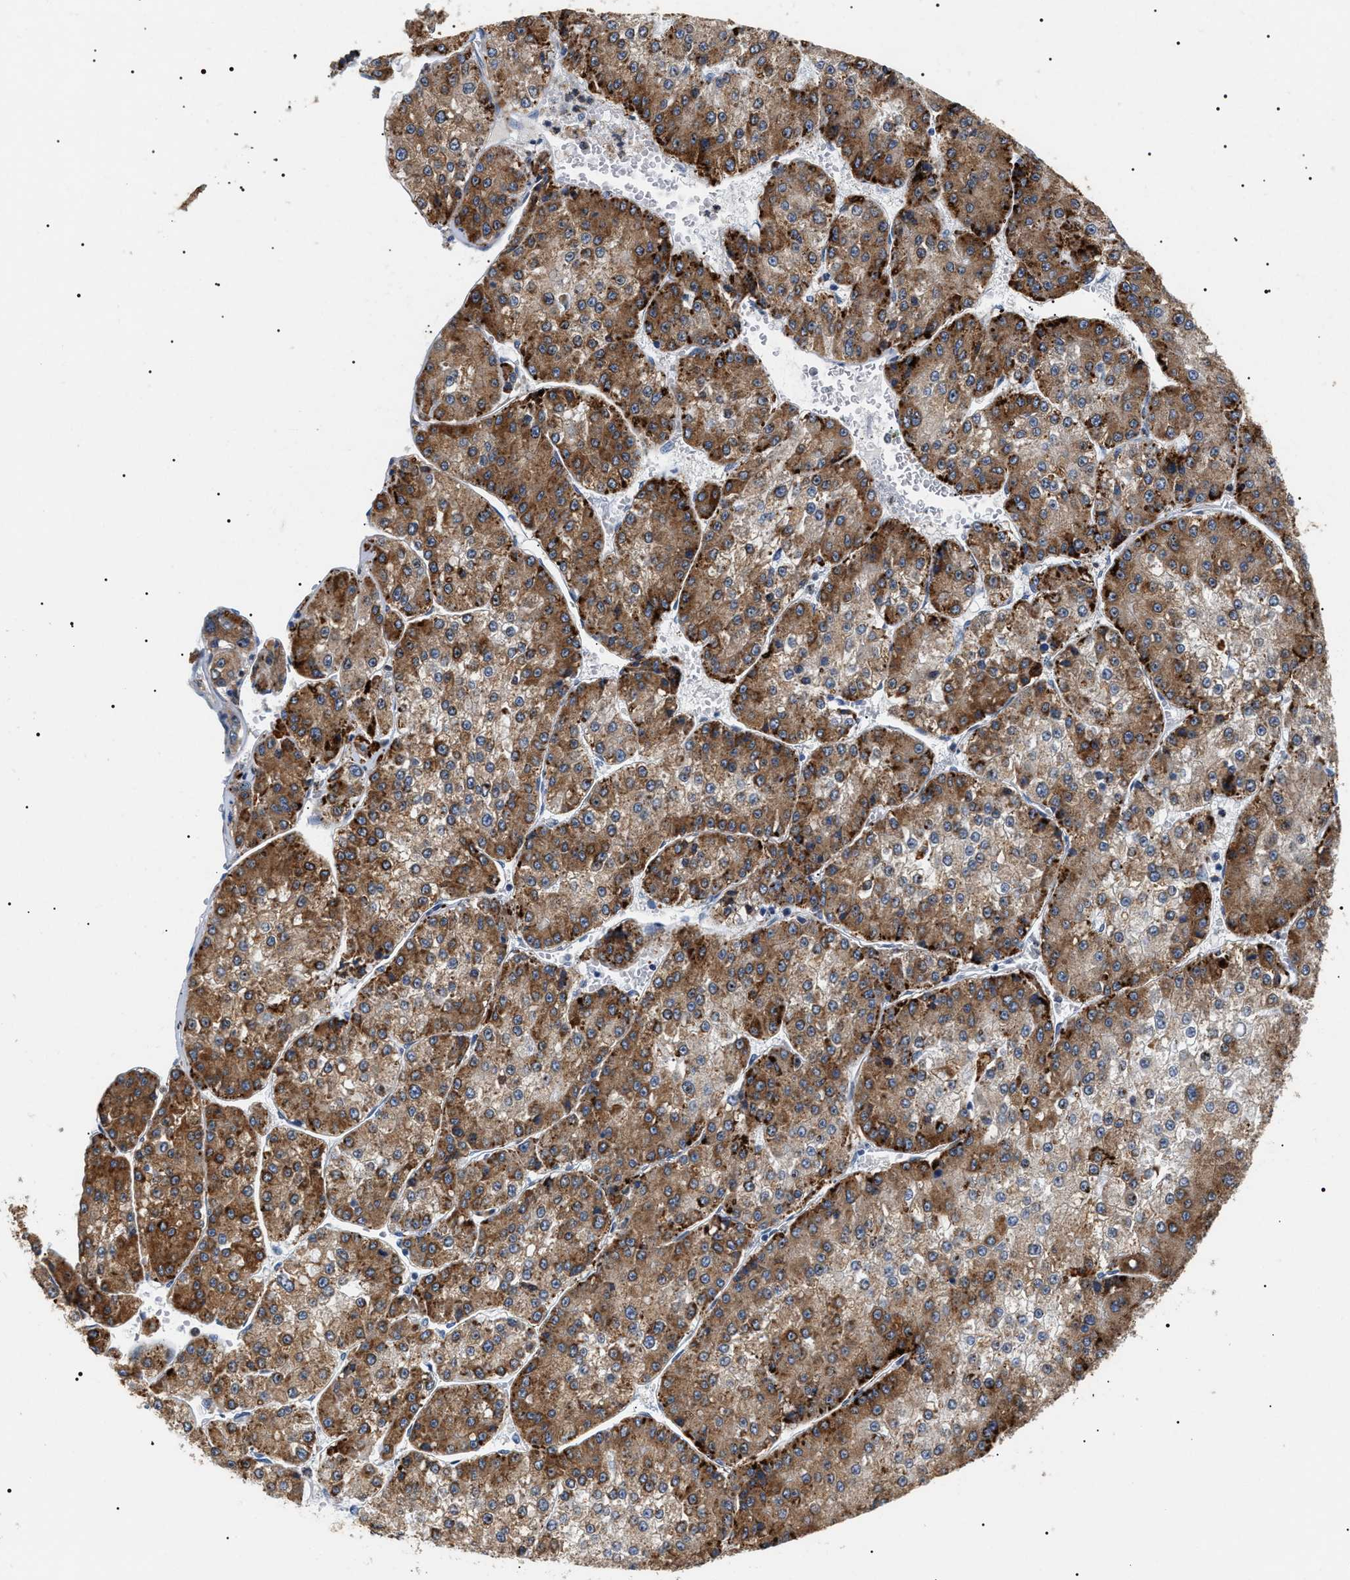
{"staining": {"intensity": "moderate", "quantity": ">75%", "location": "cytoplasmic/membranous"}, "tissue": "liver cancer", "cell_type": "Tumor cells", "image_type": "cancer", "snomed": [{"axis": "morphology", "description": "Carcinoma, Hepatocellular, NOS"}, {"axis": "topography", "description": "Liver"}], "caption": "Brown immunohistochemical staining in liver cancer reveals moderate cytoplasmic/membranous positivity in approximately >75% of tumor cells. The protein is shown in brown color, while the nuclei are stained blue.", "gene": "HSD17B11", "patient": {"sex": "female", "age": 73}}